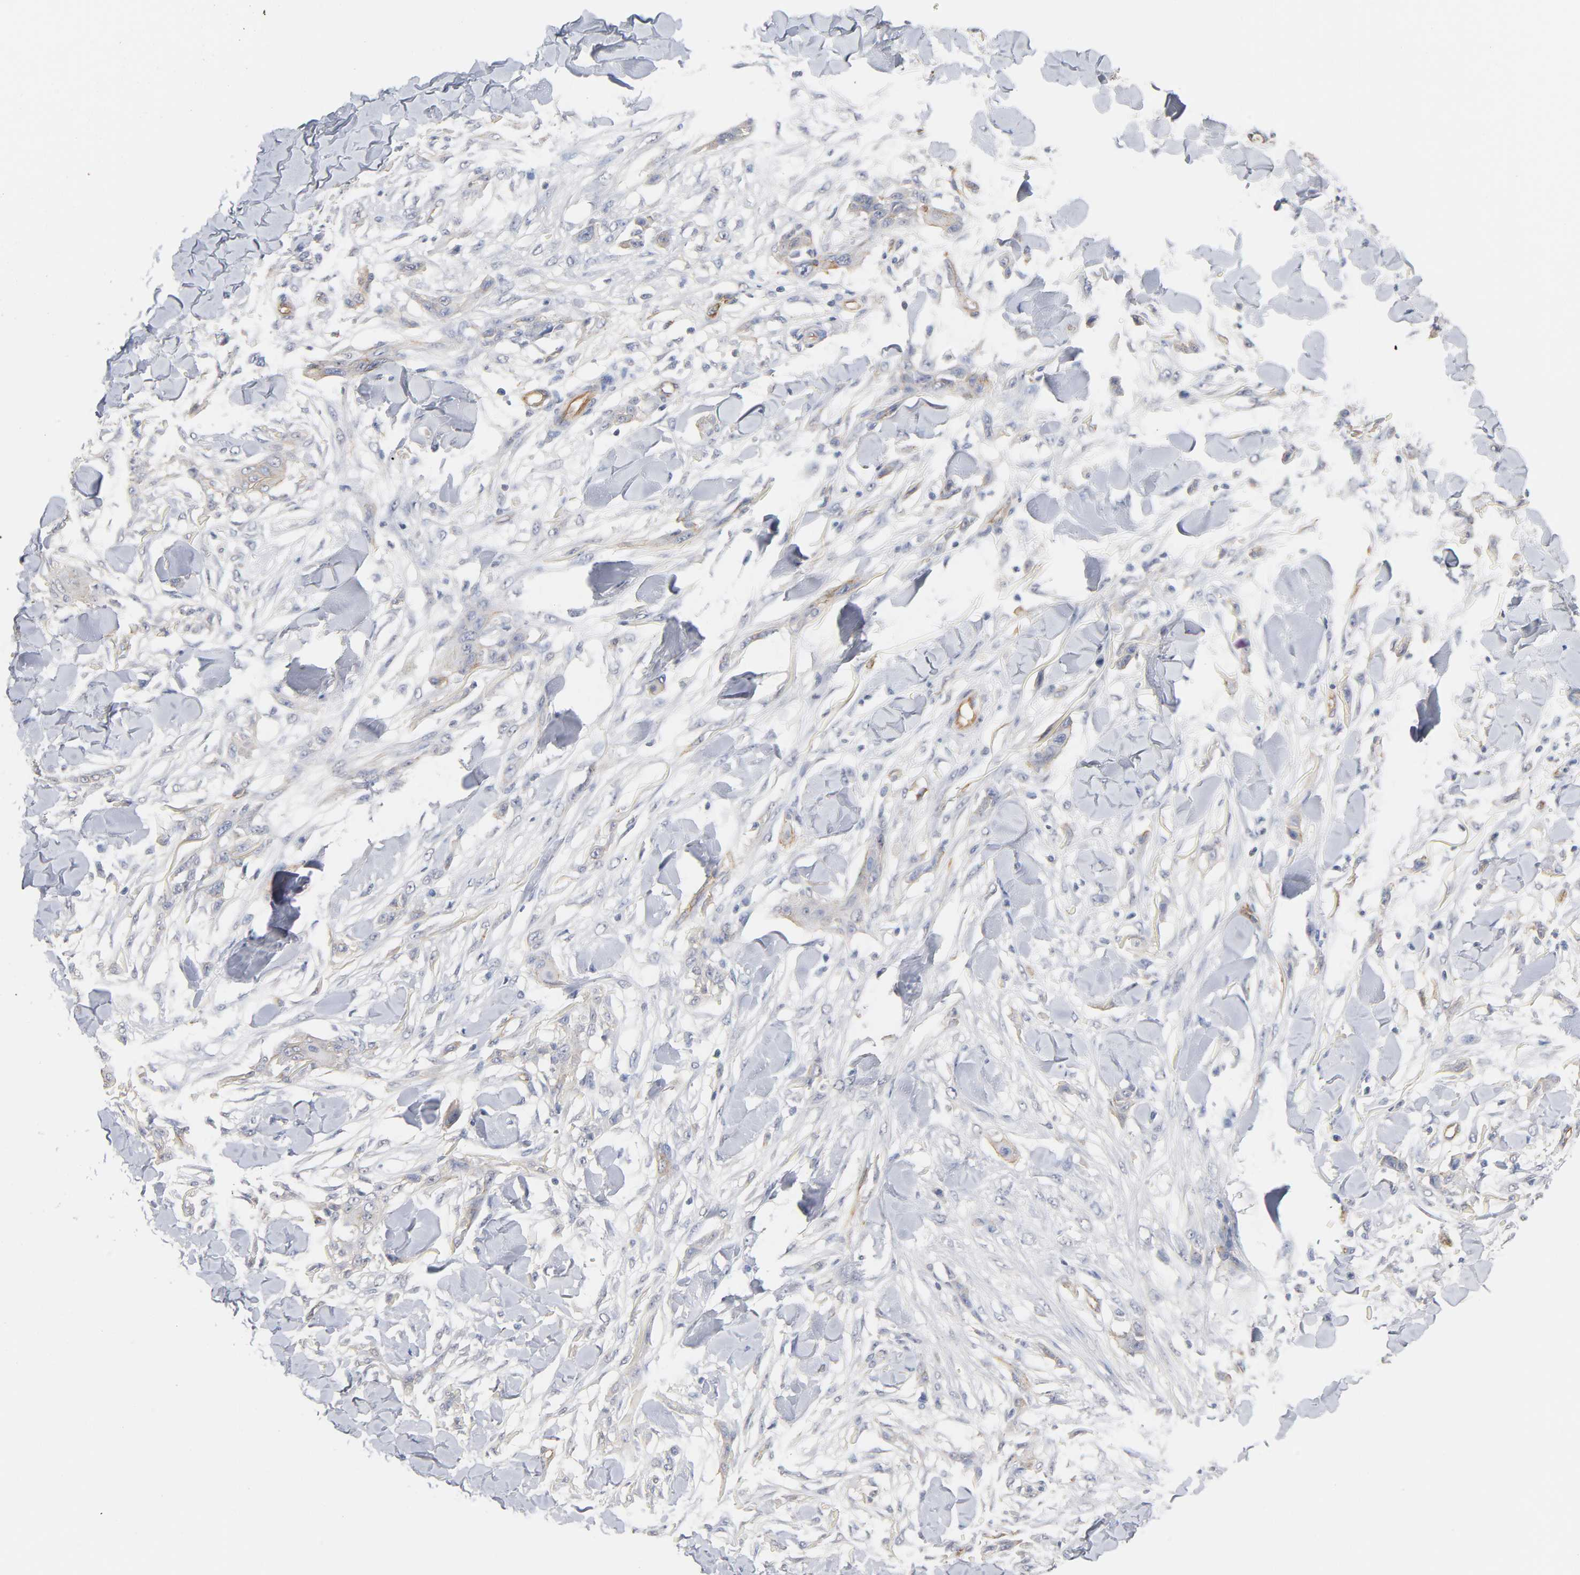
{"staining": {"intensity": "weak", "quantity": "<25%", "location": "cytoplasmic/membranous"}, "tissue": "skin cancer", "cell_type": "Tumor cells", "image_type": "cancer", "snomed": [{"axis": "morphology", "description": "Normal tissue, NOS"}, {"axis": "morphology", "description": "Squamous cell carcinoma, NOS"}, {"axis": "topography", "description": "Skin"}], "caption": "Tumor cells show no significant positivity in skin squamous cell carcinoma.", "gene": "SPTAN1", "patient": {"sex": "female", "age": 59}}